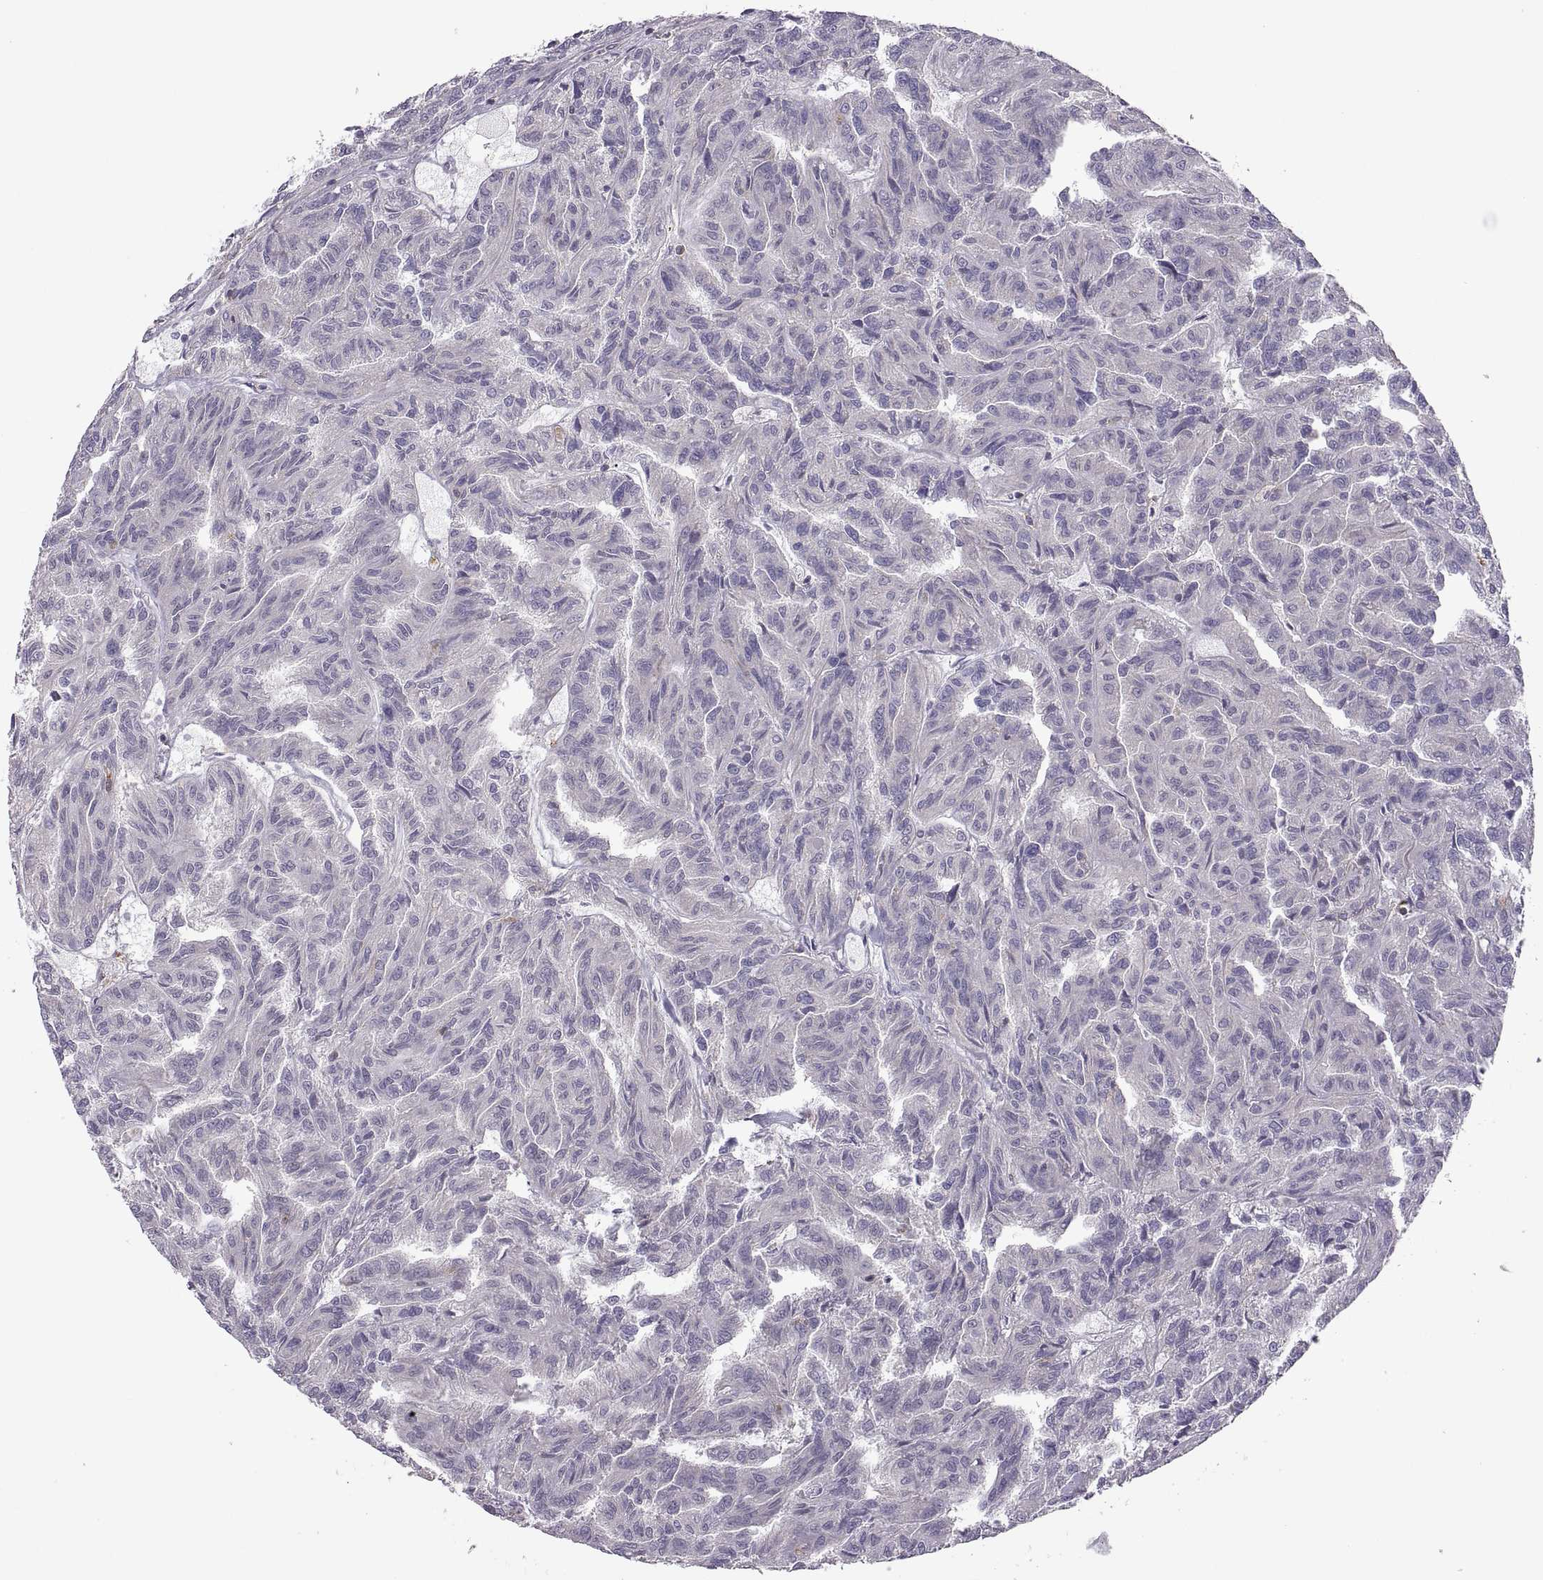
{"staining": {"intensity": "negative", "quantity": "none", "location": "none"}, "tissue": "renal cancer", "cell_type": "Tumor cells", "image_type": "cancer", "snomed": [{"axis": "morphology", "description": "Adenocarcinoma, NOS"}, {"axis": "topography", "description": "Kidney"}], "caption": "Immunohistochemistry (IHC) photomicrograph of human renal cancer stained for a protein (brown), which shows no expression in tumor cells.", "gene": "SPATA32", "patient": {"sex": "male", "age": 79}}